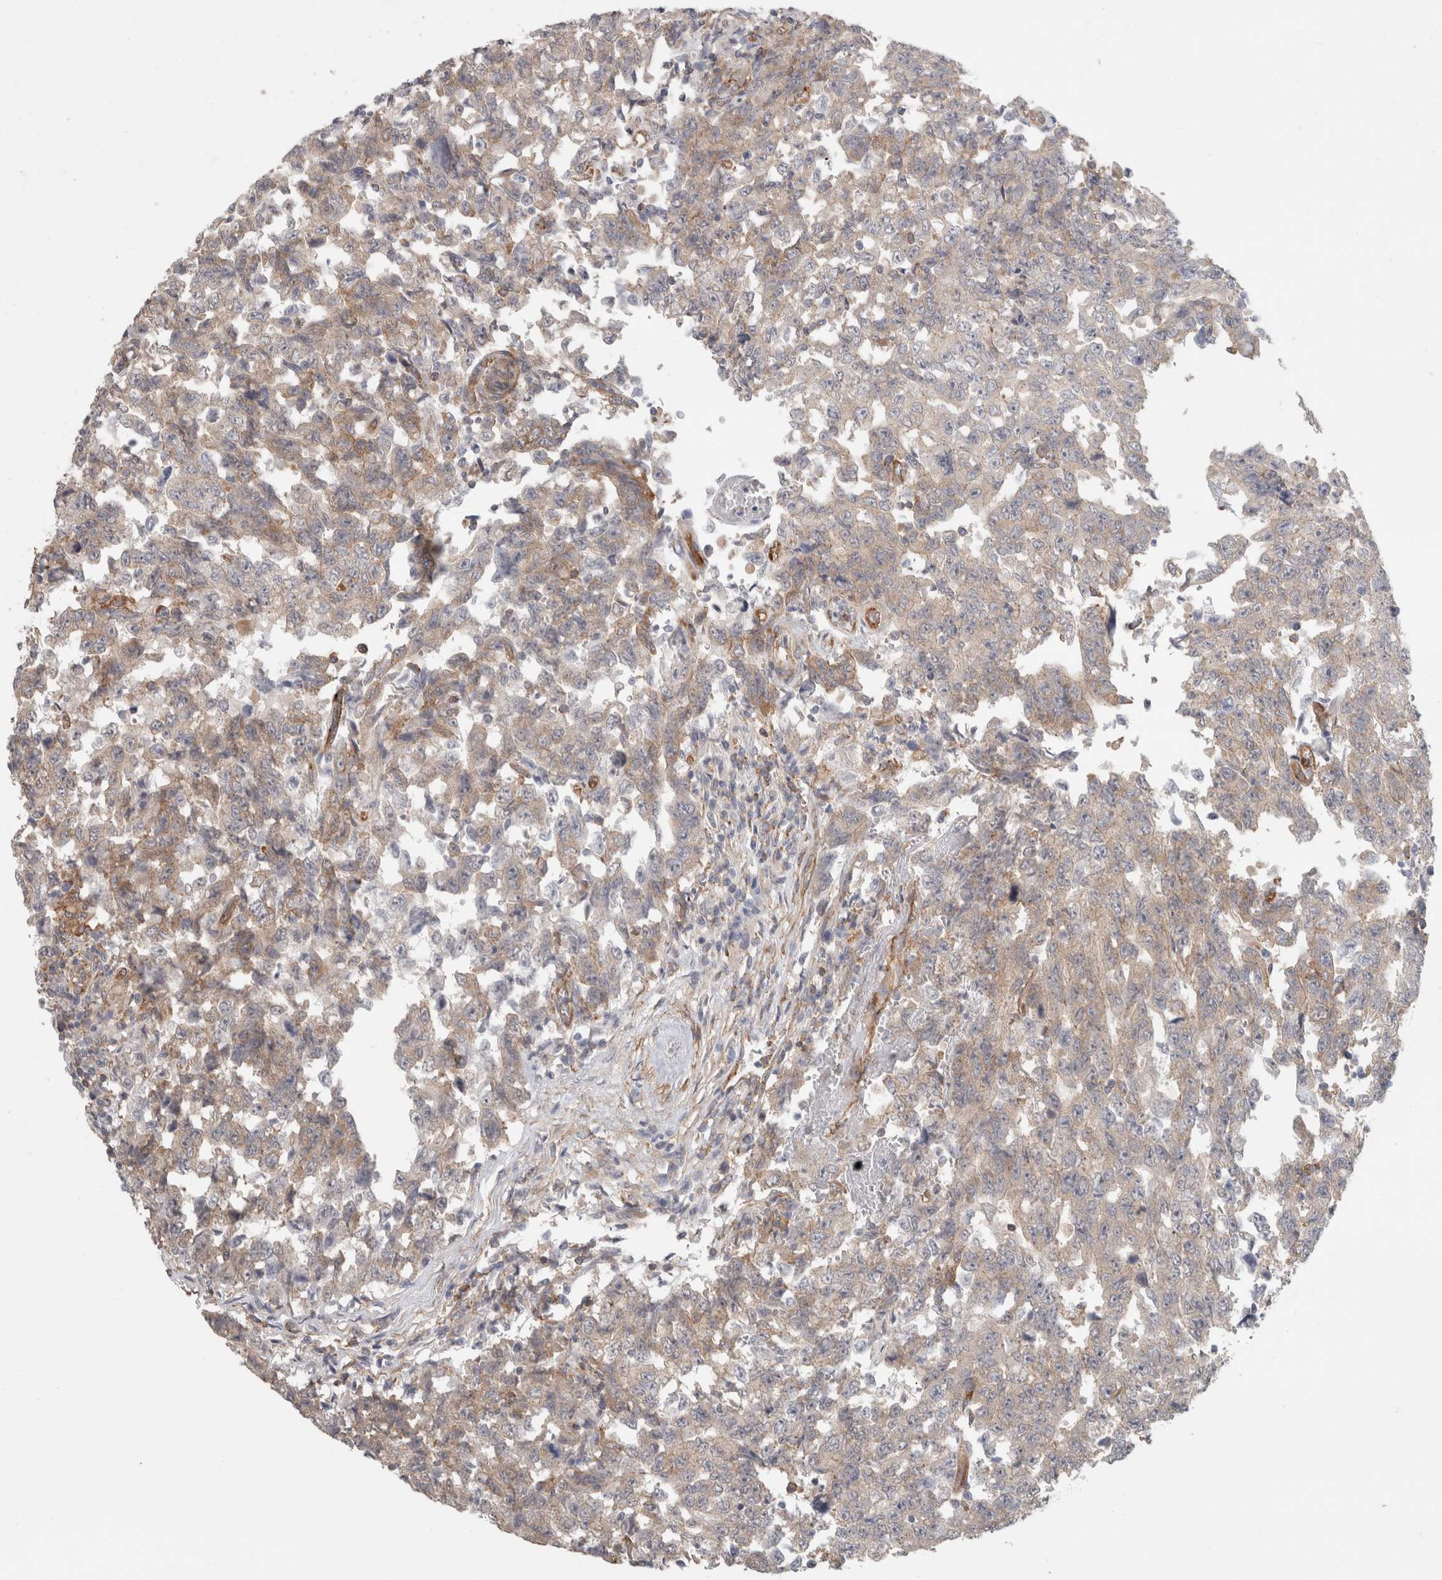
{"staining": {"intensity": "weak", "quantity": "<25%", "location": "cytoplasmic/membranous"}, "tissue": "testis cancer", "cell_type": "Tumor cells", "image_type": "cancer", "snomed": [{"axis": "morphology", "description": "Carcinoma, Embryonal, NOS"}, {"axis": "topography", "description": "Testis"}], "caption": "Tumor cells show no significant protein staining in testis cancer.", "gene": "RASAL2", "patient": {"sex": "male", "age": 26}}